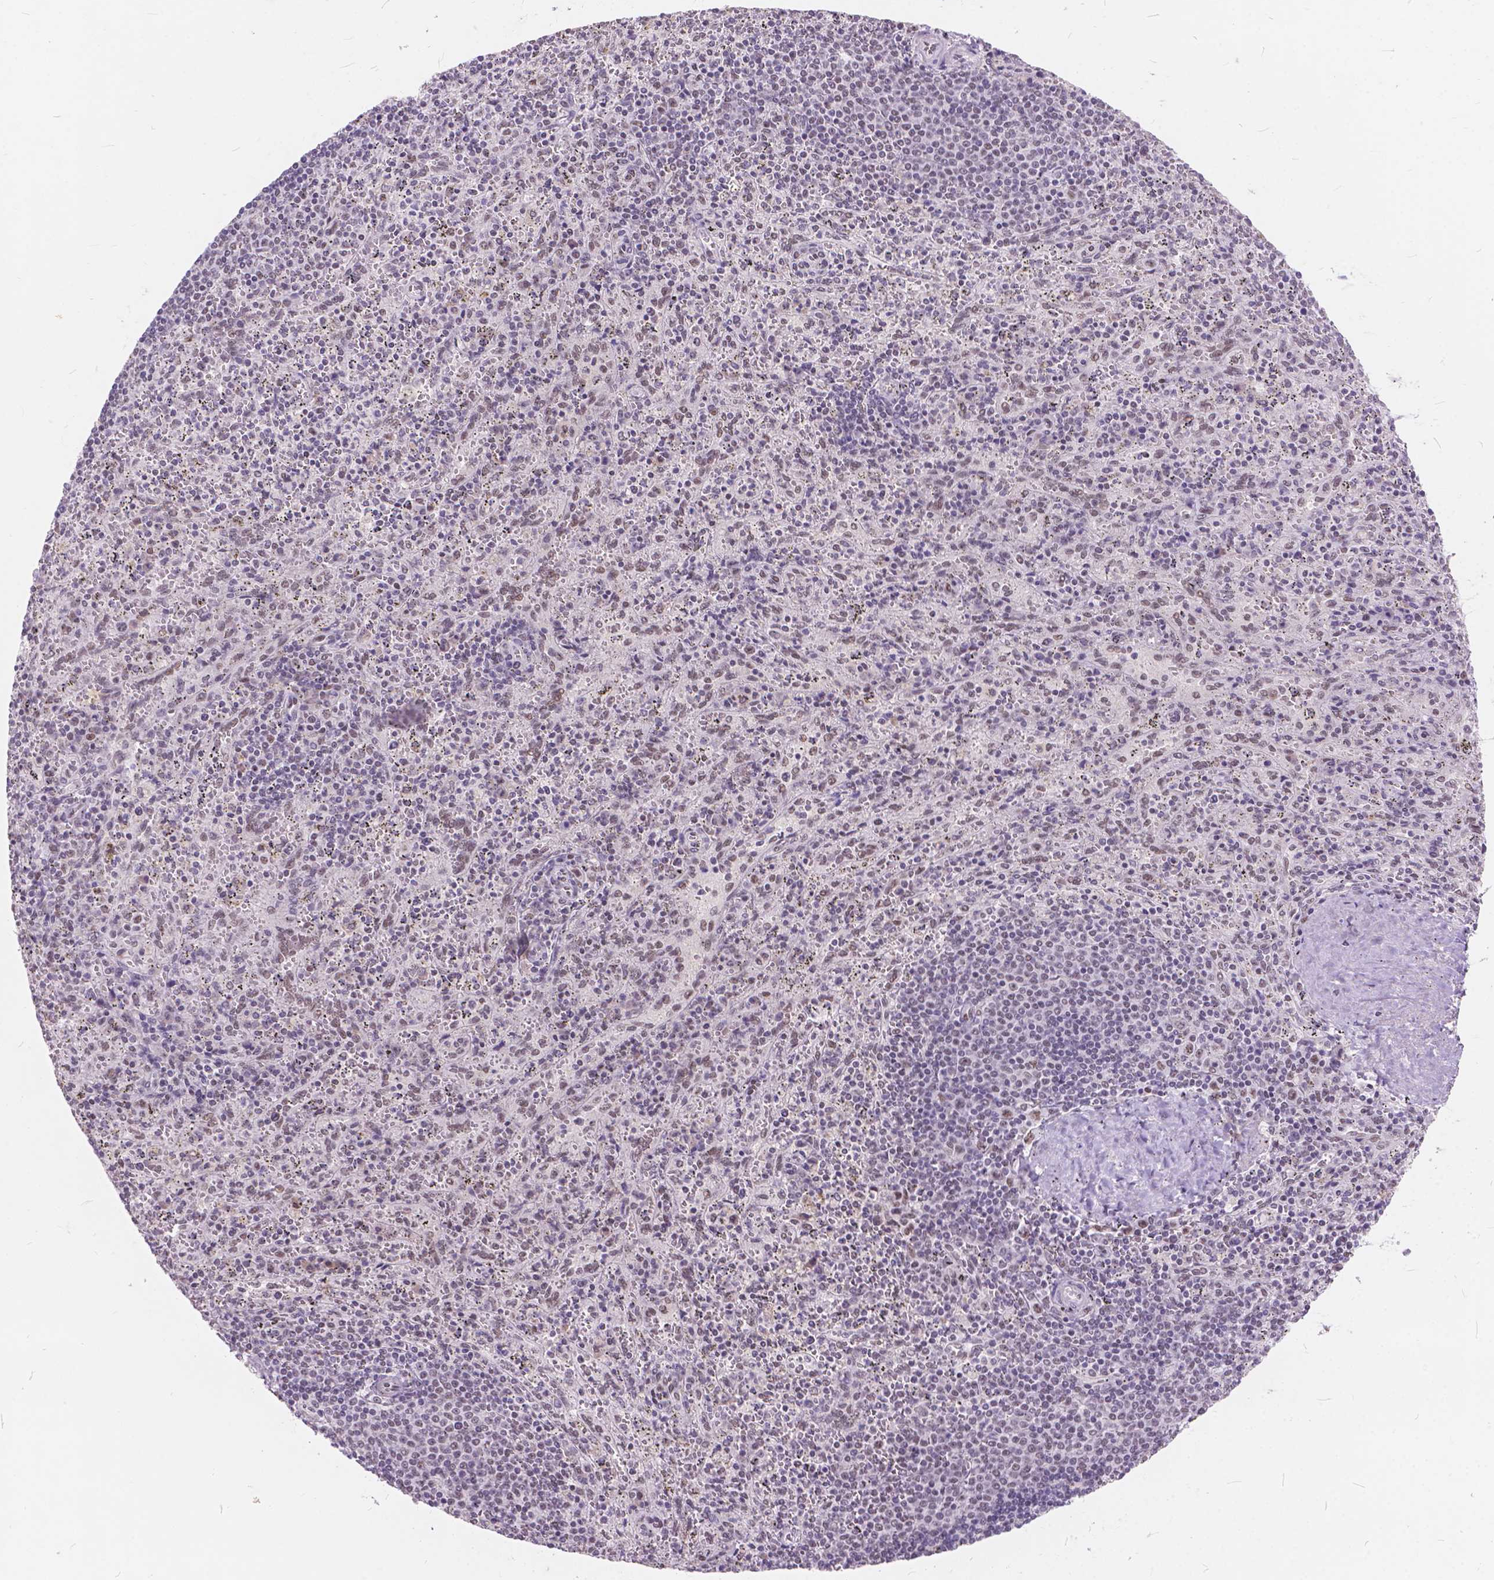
{"staining": {"intensity": "weak", "quantity": ">75%", "location": "nuclear"}, "tissue": "spleen", "cell_type": "Cells in red pulp", "image_type": "normal", "snomed": [{"axis": "morphology", "description": "Normal tissue, NOS"}, {"axis": "topography", "description": "Spleen"}], "caption": "Immunohistochemical staining of normal human spleen exhibits weak nuclear protein positivity in about >75% of cells in red pulp.", "gene": "FAM53A", "patient": {"sex": "male", "age": 57}}